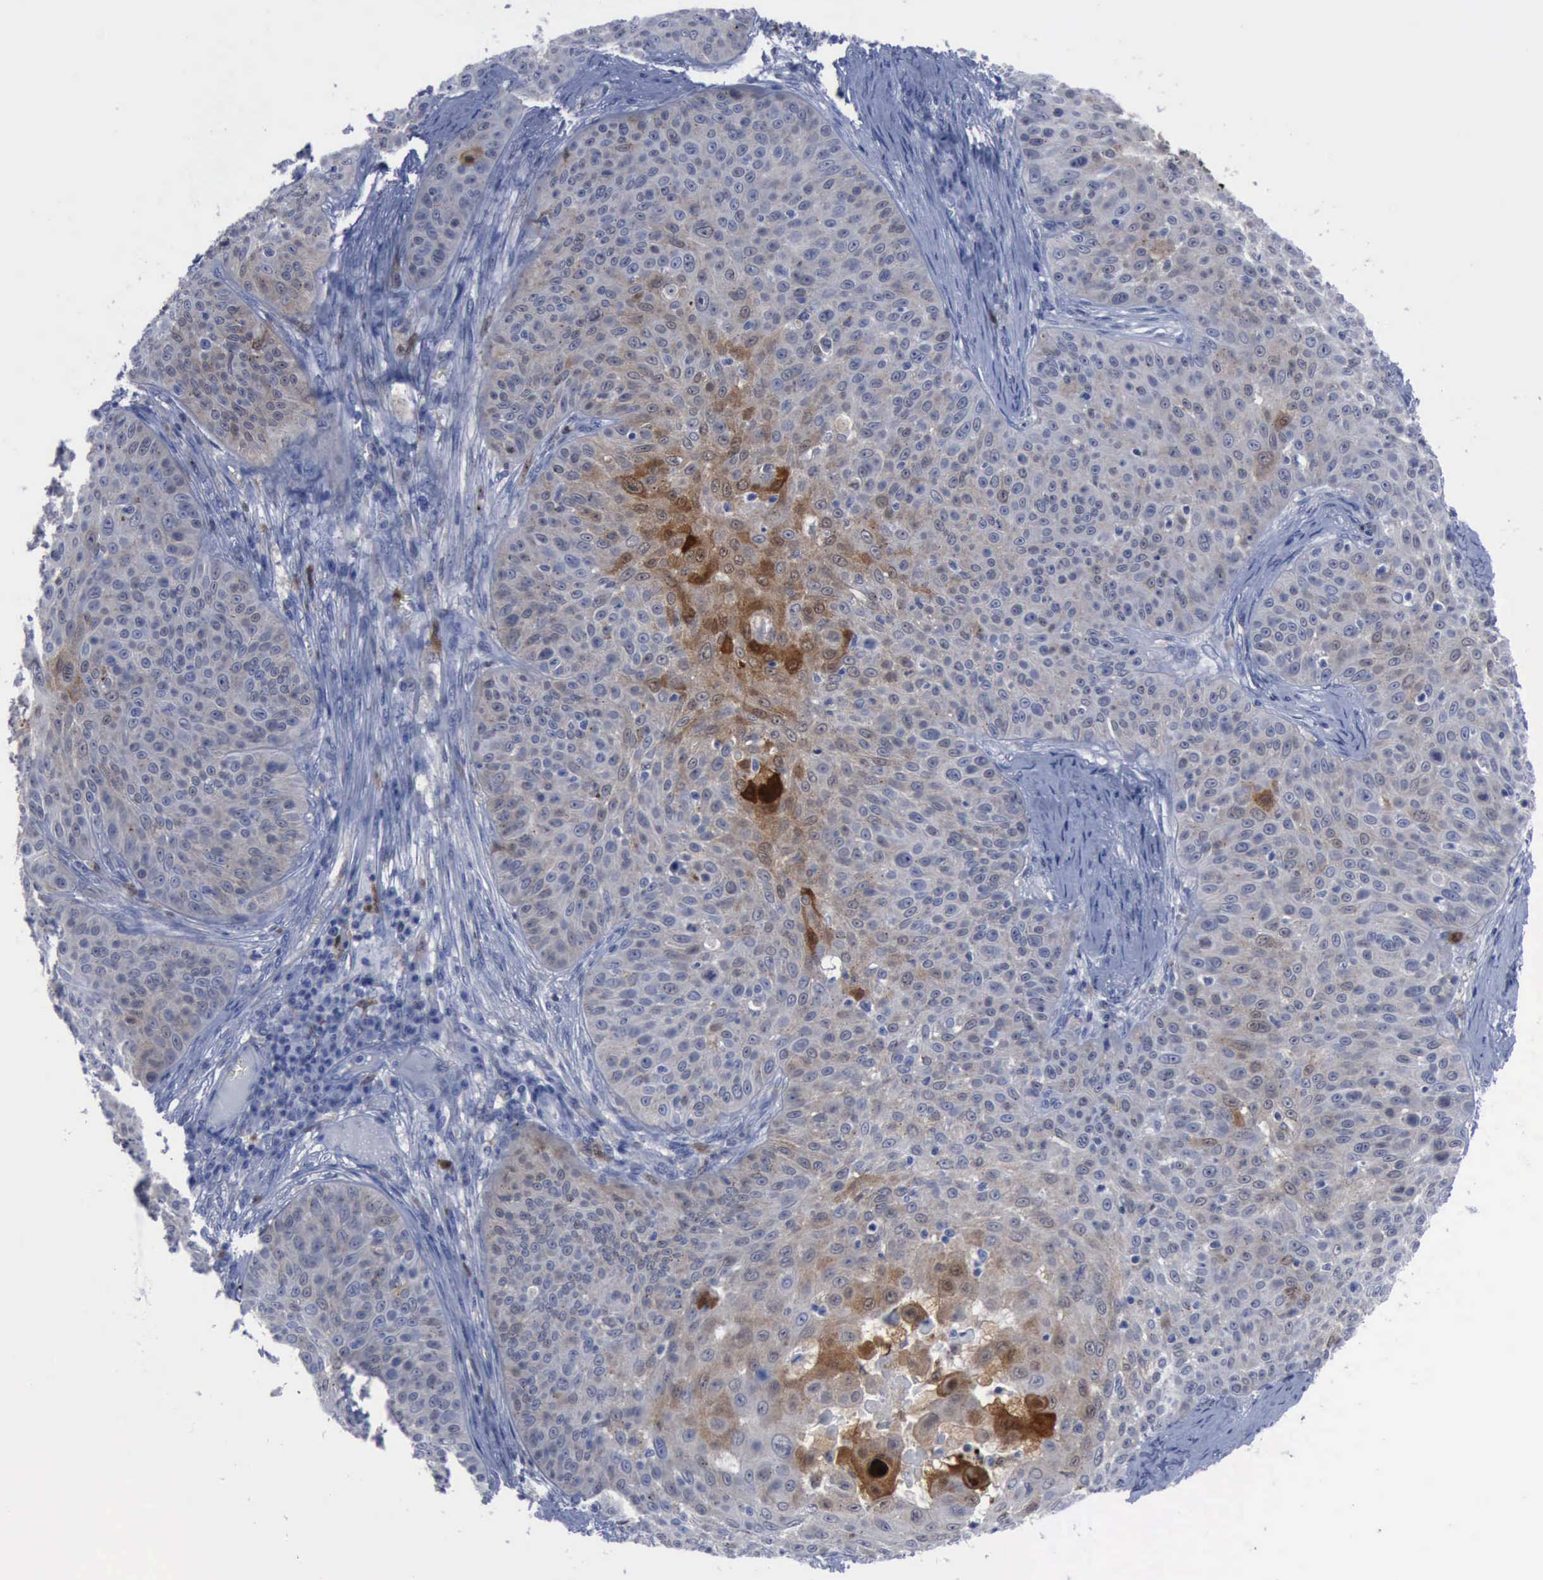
{"staining": {"intensity": "moderate", "quantity": "<25%", "location": "cytoplasmic/membranous"}, "tissue": "skin cancer", "cell_type": "Tumor cells", "image_type": "cancer", "snomed": [{"axis": "morphology", "description": "Squamous cell carcinoma, NOS"}, {"axis": "topography", "description": "Skin"}], "caption": "The photomicrograph demonstrates staining of skin cancer (squamous cell carcinoma), revealing moderate cytoplasmic/membranous protein expression (brown color) within tumor cells. (Brightfield microscopy of DAB IHC at high magnification).", "gene": "CSTA", "patient": {"sex": "male", "age": 82}}